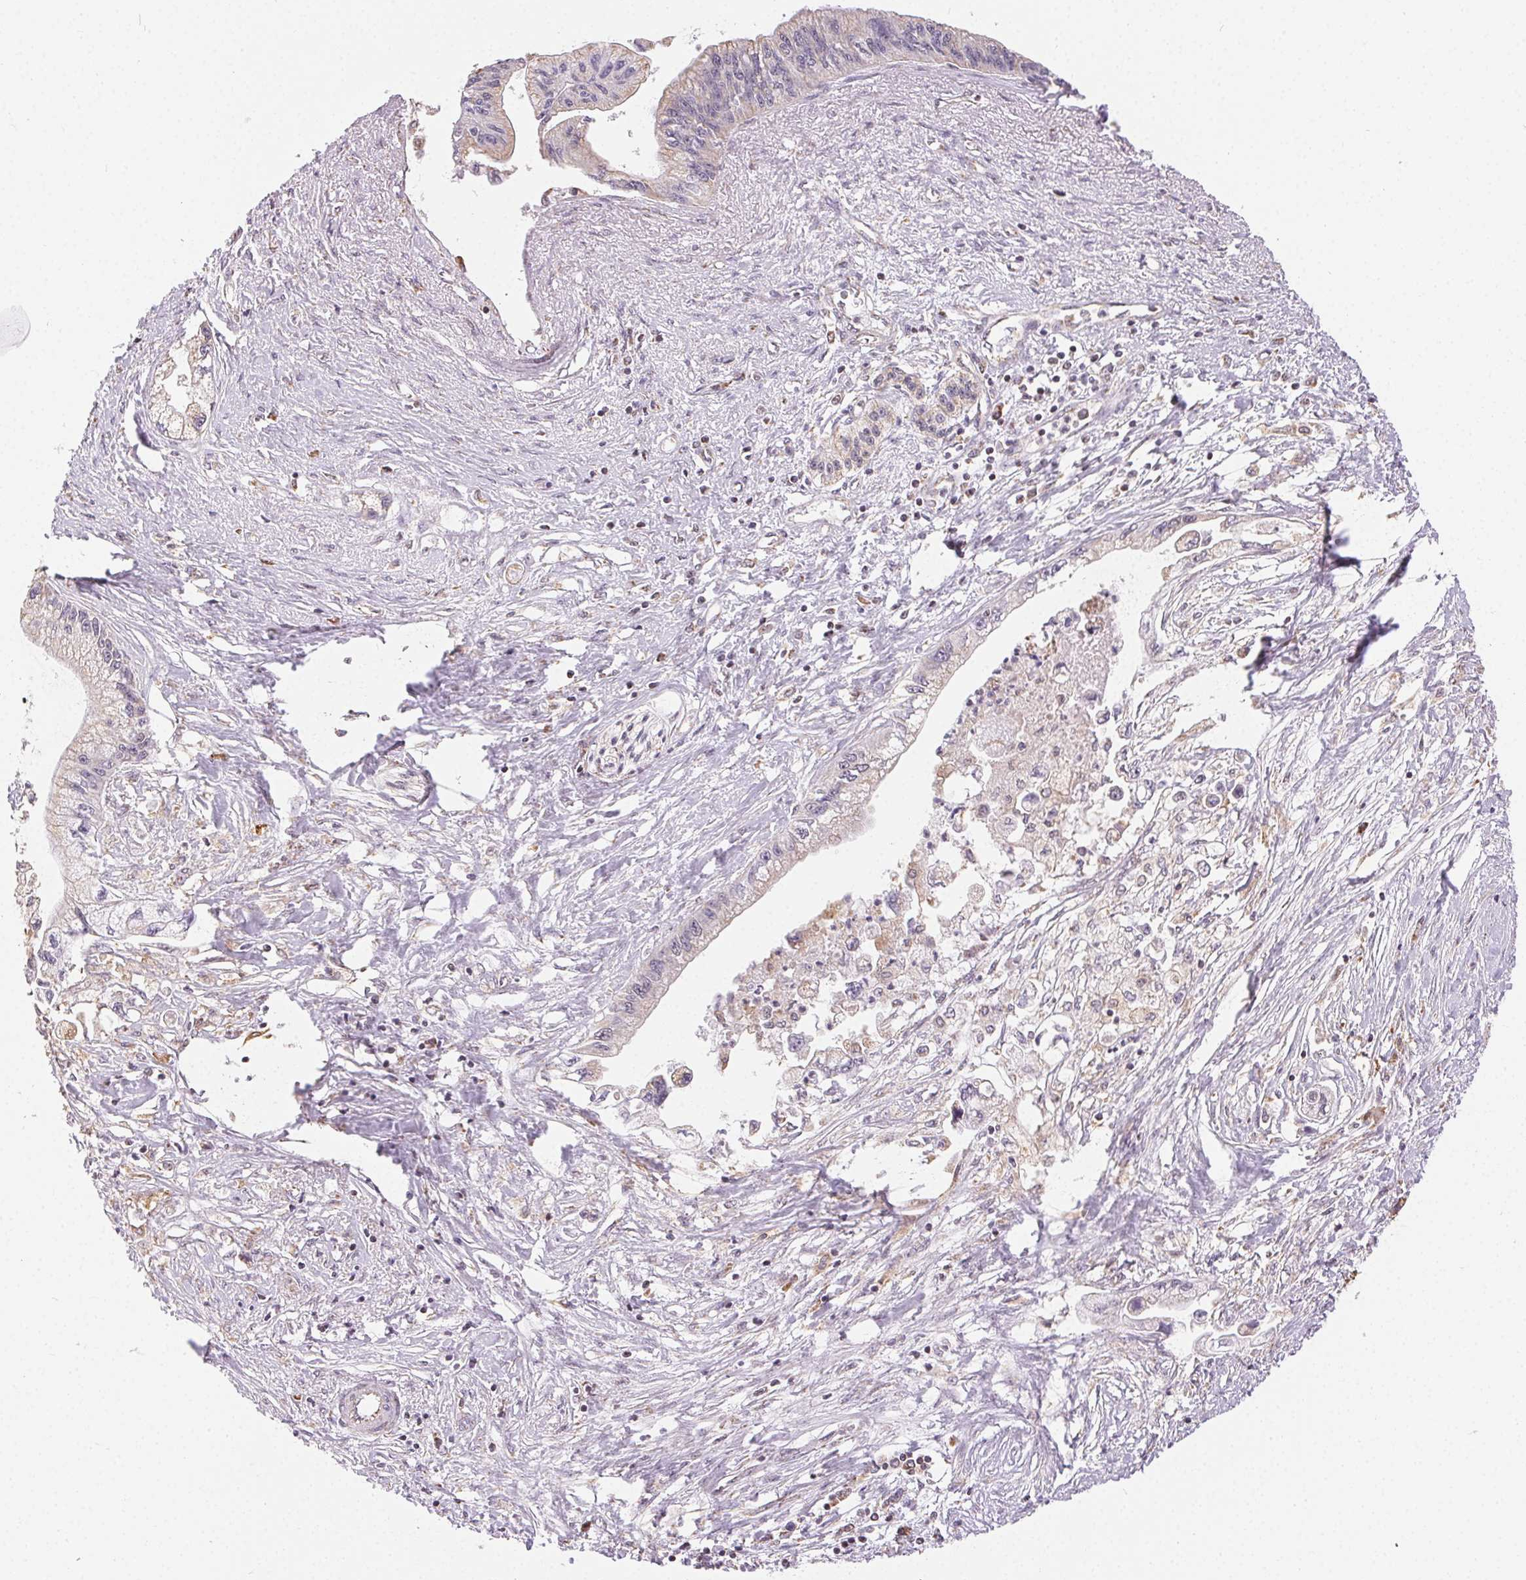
{"staining": {"intensity": "negative", "quantity": "none", "location": "none"}, "tissue": "pancreatic cancer", "cell_type": "Tumor cells", "image_type": "cancer", "snomed": [{"axis": "morphology", "description": "Adenocarcinoma, NOS"}, {"axis": "topography", "description": "Pancreas"}], "caption": "A micrograph of pancreatic cancer (adenocarcinoma) stained for a protein demonstrates no brown staining in tumor cells.", "gene": "PIWIL4", "patient": {"sex": "male", "age": 61}}